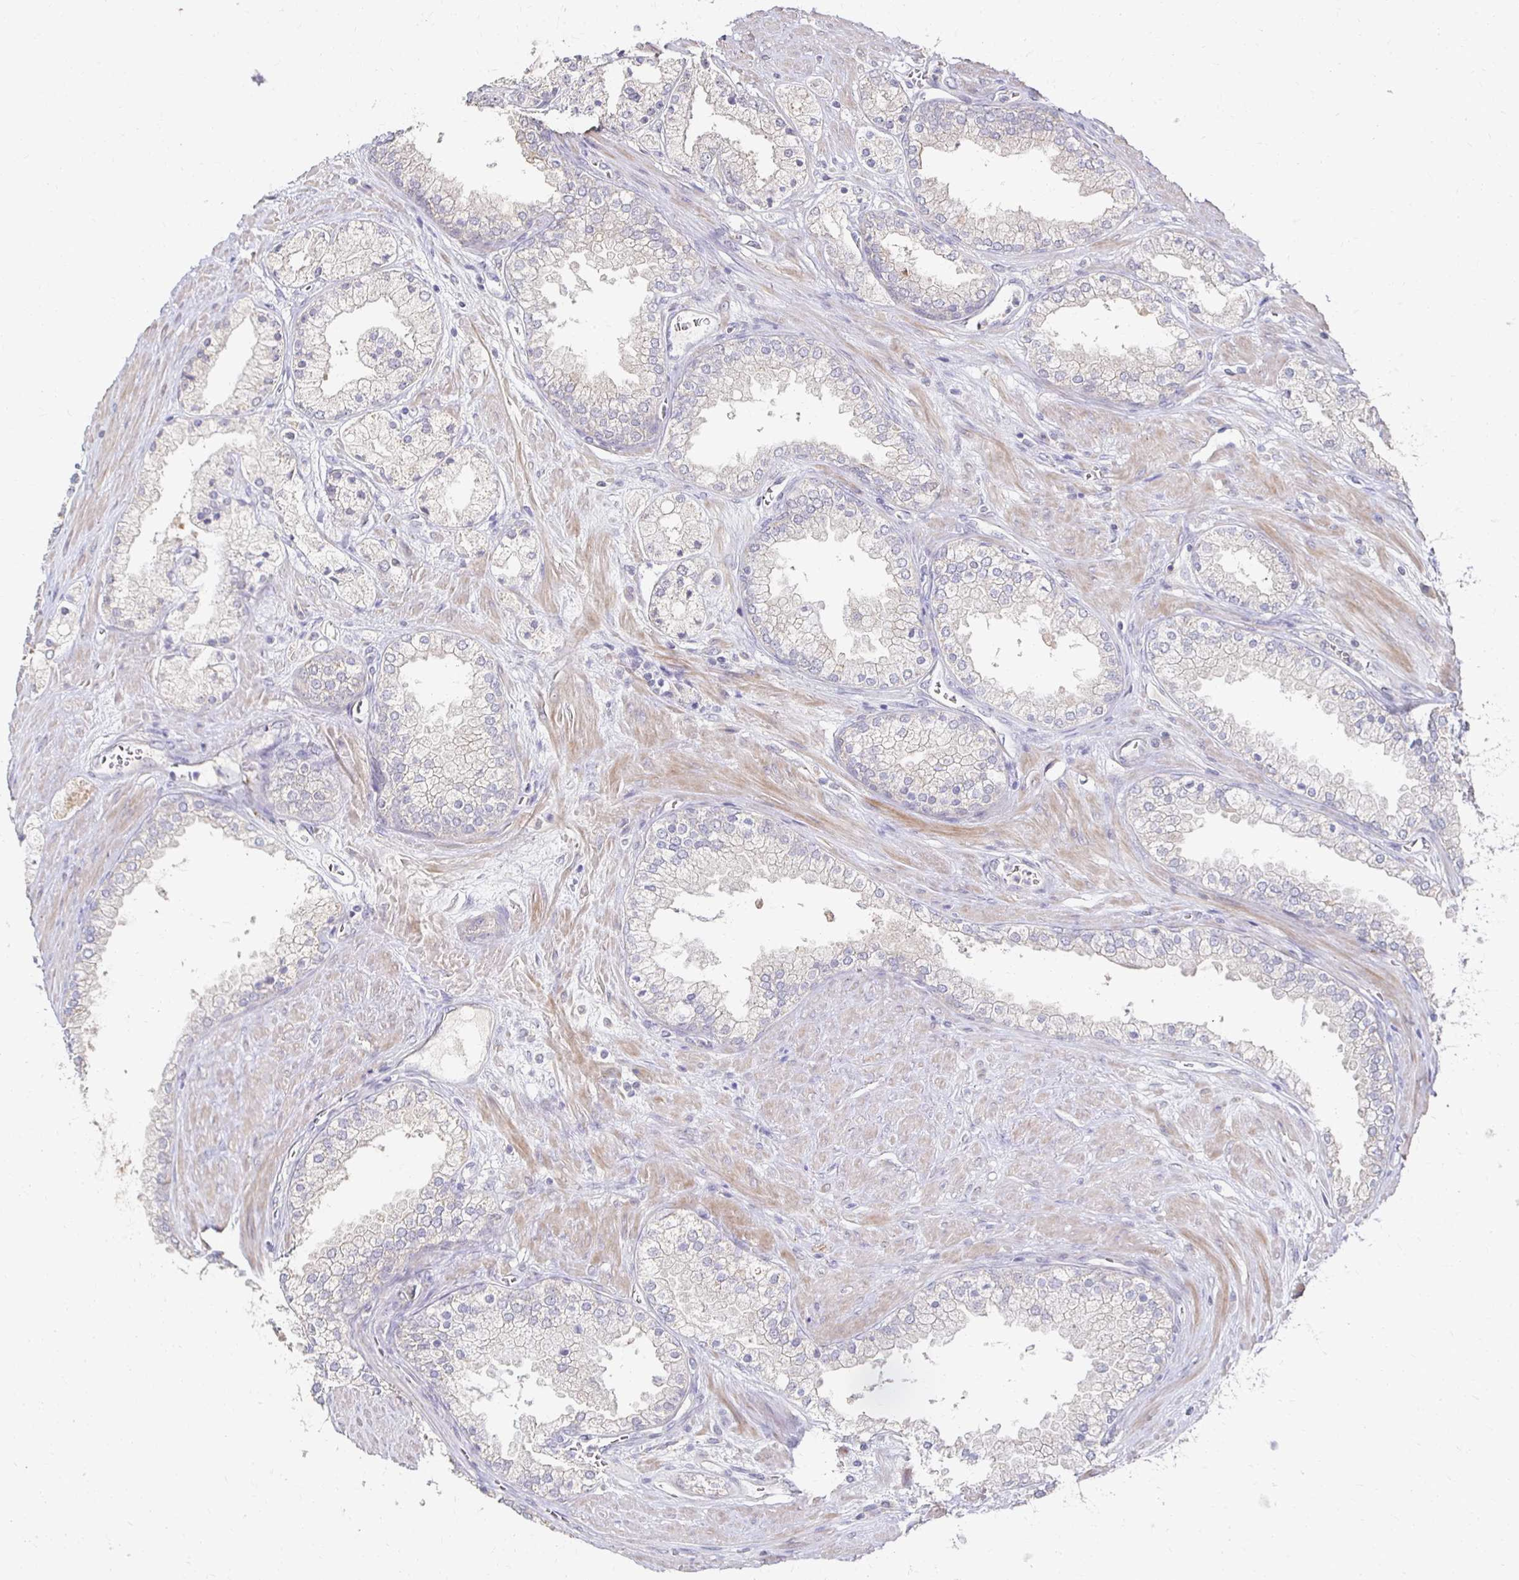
{"staining": {"intensity": "negative", "quantity": "none", "location": "none"}, "tissue": "prostate cancer", "cell_type": "Tumor cells", "image_type": "cancer", "snomed": [{"axis": "morphology", "description": "Adenocarcinoma, High grade"}, {"axis": "topography", "description": "Prostate"}], "caption": "This is an IHC photomicrograph of adenocarcinoma (high-grade) (prostate). There is no expression in tumor cells.", "gene": "ZNF727", "patient": {"sex": "male", "age": 66}}